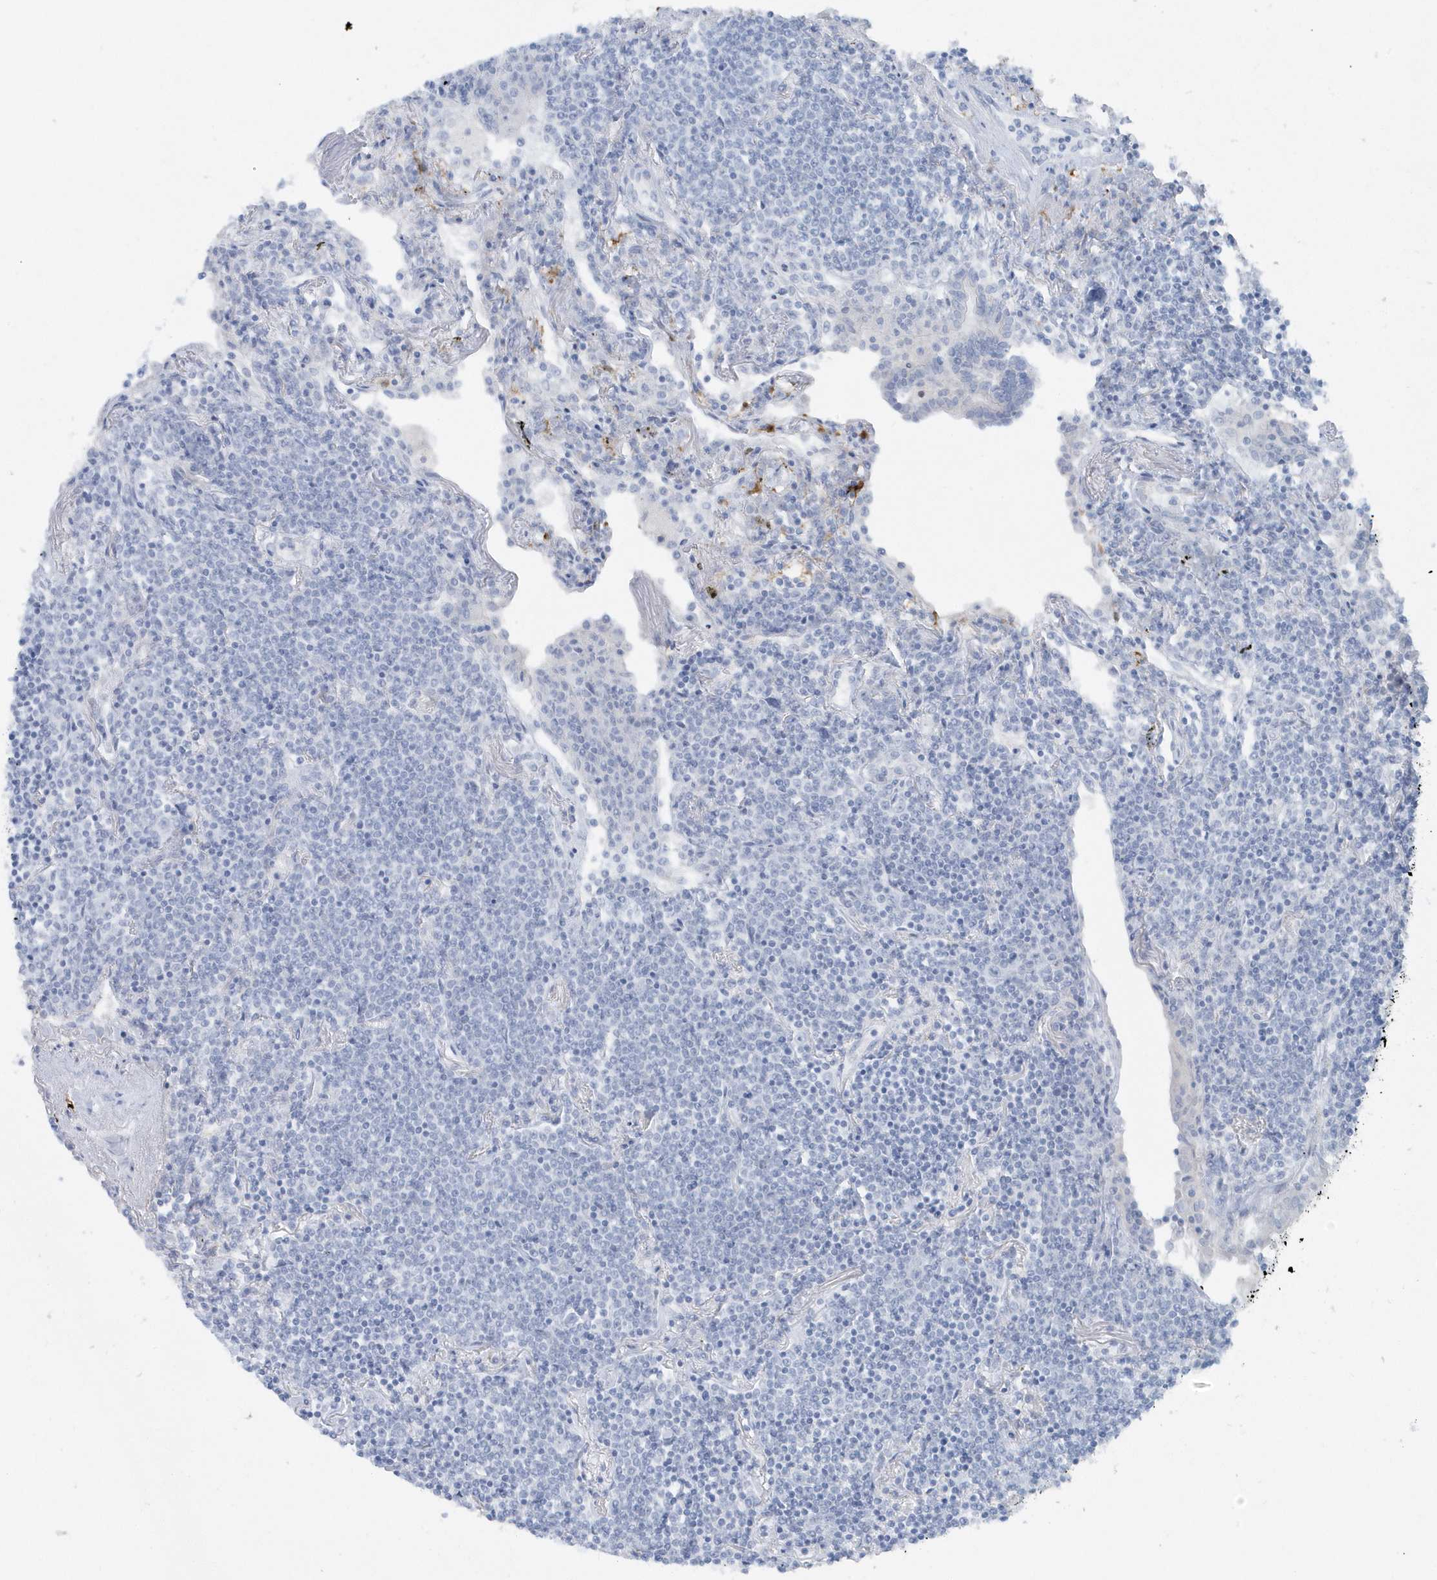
{"staining": {"intensity": "negative", "quantity": "none", "location": "none"}, "tissue": "lymphoma", "cell_type": "Tumor cells", "image_type": "cancer", "snomed": [{"axis": "morphology", "description": "Malignant lymphoma, non-Hodgkin's type, Low grade"}, {"axis": "topography", "description": "Lung"}], "caption": "Immunohistochemistry (IHC) of human low-grade malignant lymphoma, non-Hodgkin's type displays no staining in tumor cells.", "gene": "FAM98A", "patient": {"sex": "female", "age": 71}}